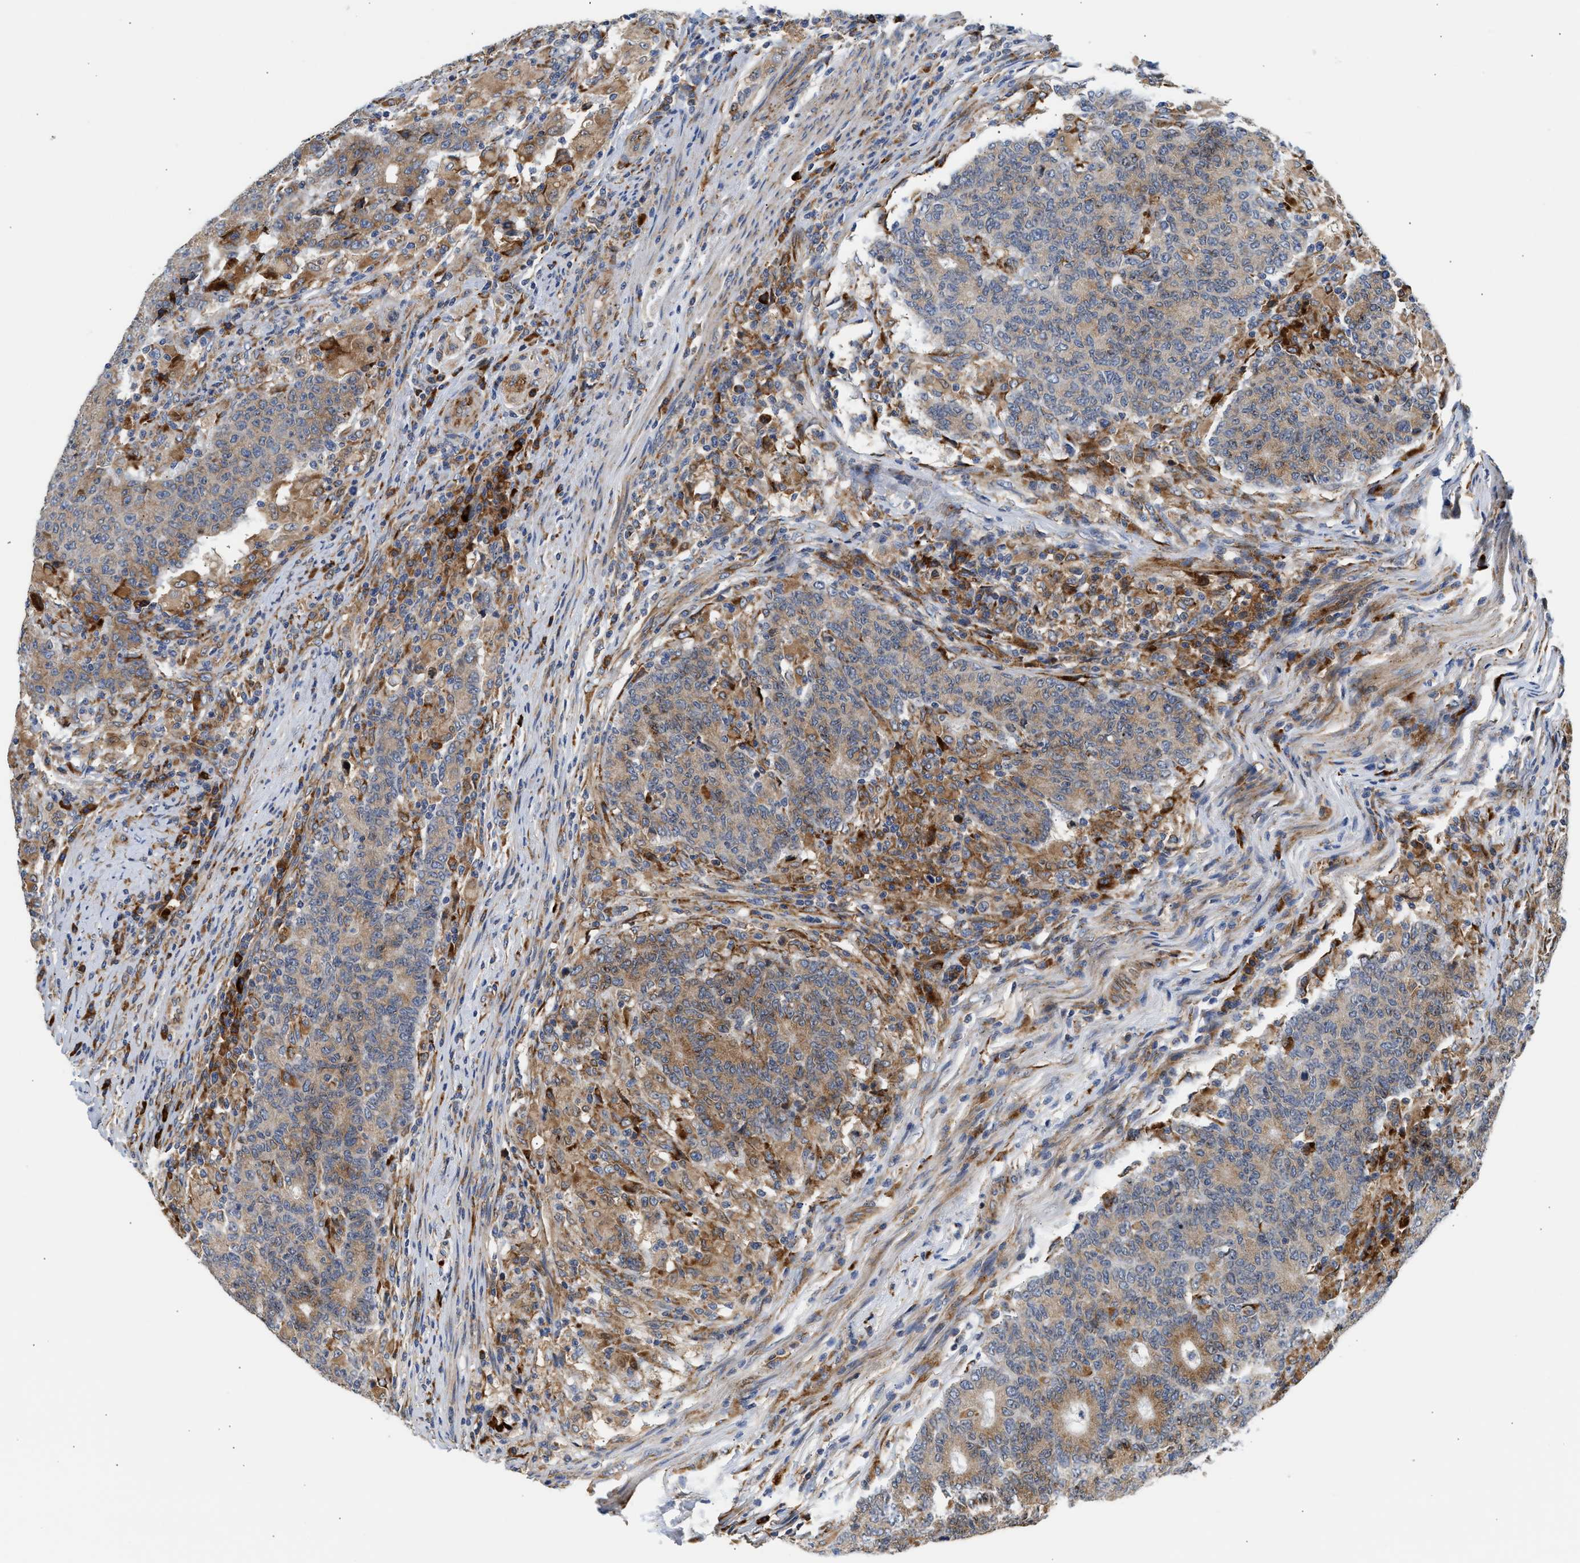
{"staining": {"intensity": "moderate", "quantity": ">75%", "location": "cytoplasmic/membranous"}, "tissue": "colorectal cancer", "cell_type": "Tumor cells", "image_type": "cancer", "snomed": [{"axis": "morphology", "description": "Normal tissue, NOS"}, {"axis": "morphology", "description": "Adenocarcinoma, NOS"}, {"axis": "topography", "description": "Colon"}], "caption": "The photomicrograph demonstrates a brown stain indicating the presence of a protein in the cytoplasmic/membranous of tumor cells in colorectal cancer (adenocarcinoma).", "gene": "AMZ1", "patient": {"sex": "female", "age": 75}}